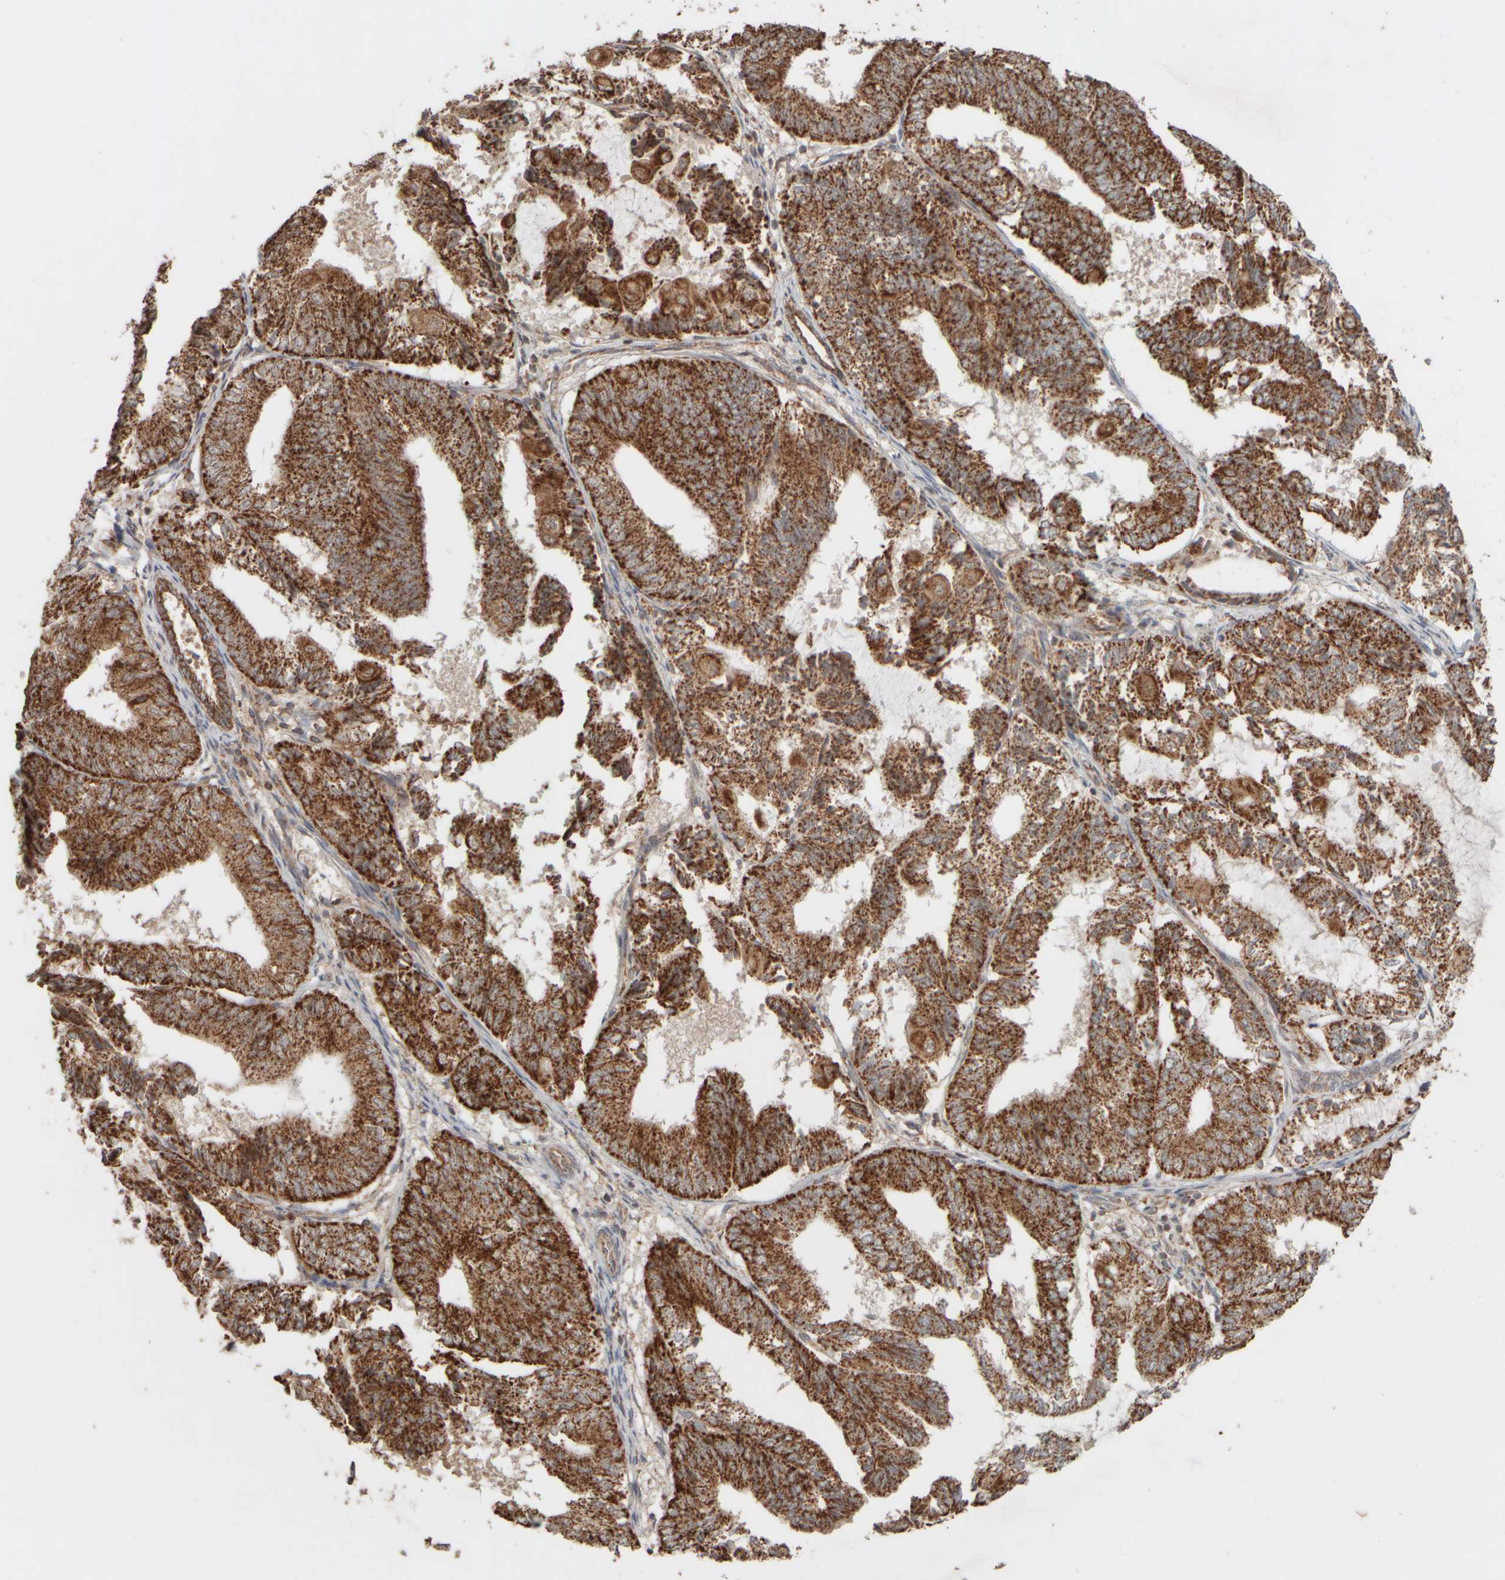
{"staining": {"intensity": "strong", "quantity": ">75%", "location": "cytoplasmic/membranous"}, "tissue": "endometrial cancer", "cell_type": "Tumor cells", "image_type": "cancer", "snomed": [{"axis": "morphology", "description": "Adenocarcinoma, NOS"}, {"axis": "topography", "description": "Endometrium"}], "caption": "Strong cytoplasmic/membranous protein positivity is present in approximately >75% of tumor cells in endometrial cancer.", "gene": "EIF2B3", "patient": {"sex": "female", "age": 81}}